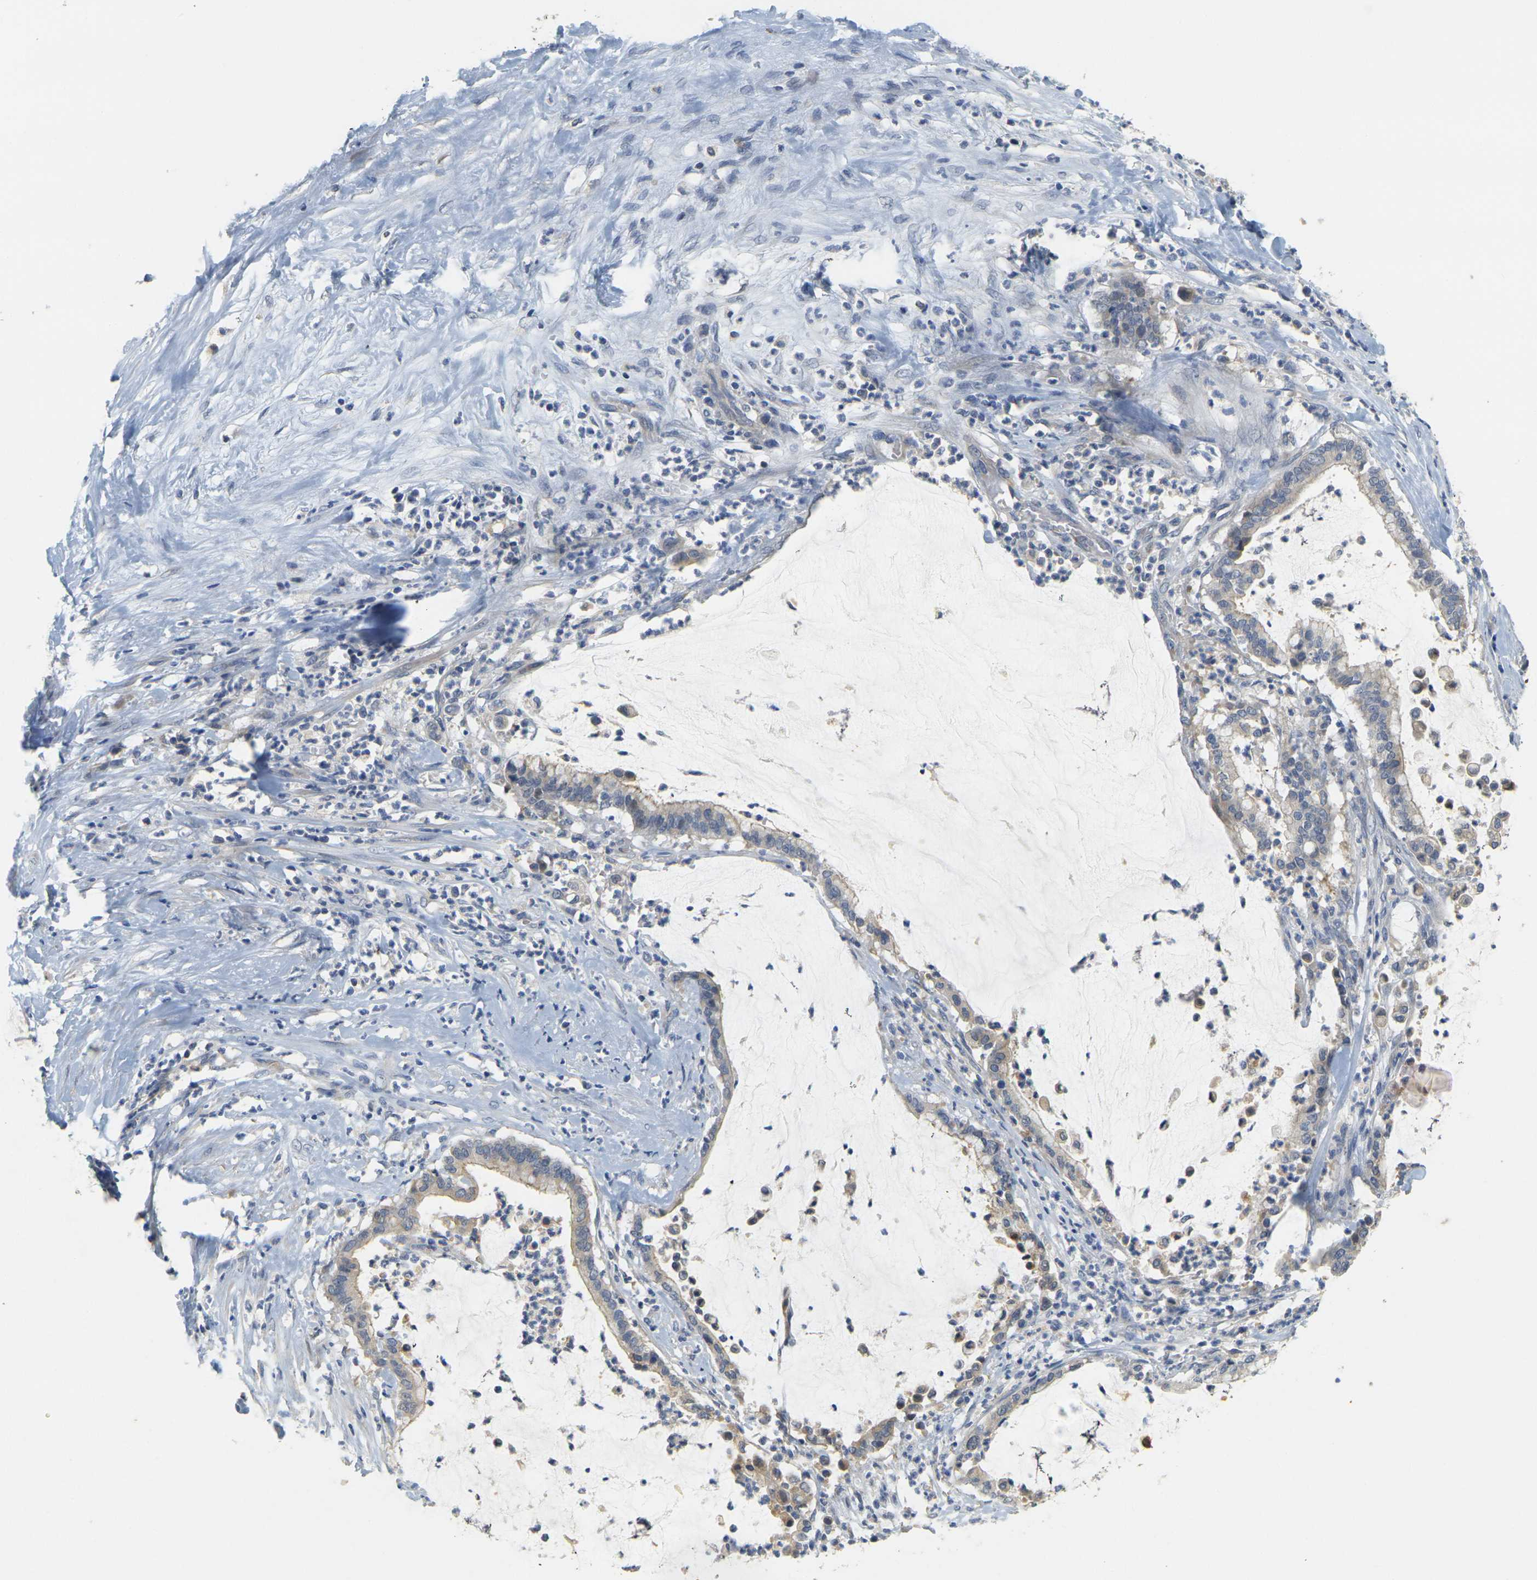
{"staining": {"intensity": "weak", "quantity": "<25%", "location": "cytoplasmic/membranous"}, "tissue": "pancreatic cancer", "cell_type": "Tumor cells", "image_type": "cancer", "snomed": [{"axis": "morphology", "description": "Adenocarcinoma, NOS"}, {"axis": "topography", "description": "Pancreas"}], "caption": "Tumor cells are negative for protein expression in human pancreatic cancer (adenocarcinoma).", "gene": "GDAP1", "patient": {"sex": "male", "age": 41}}